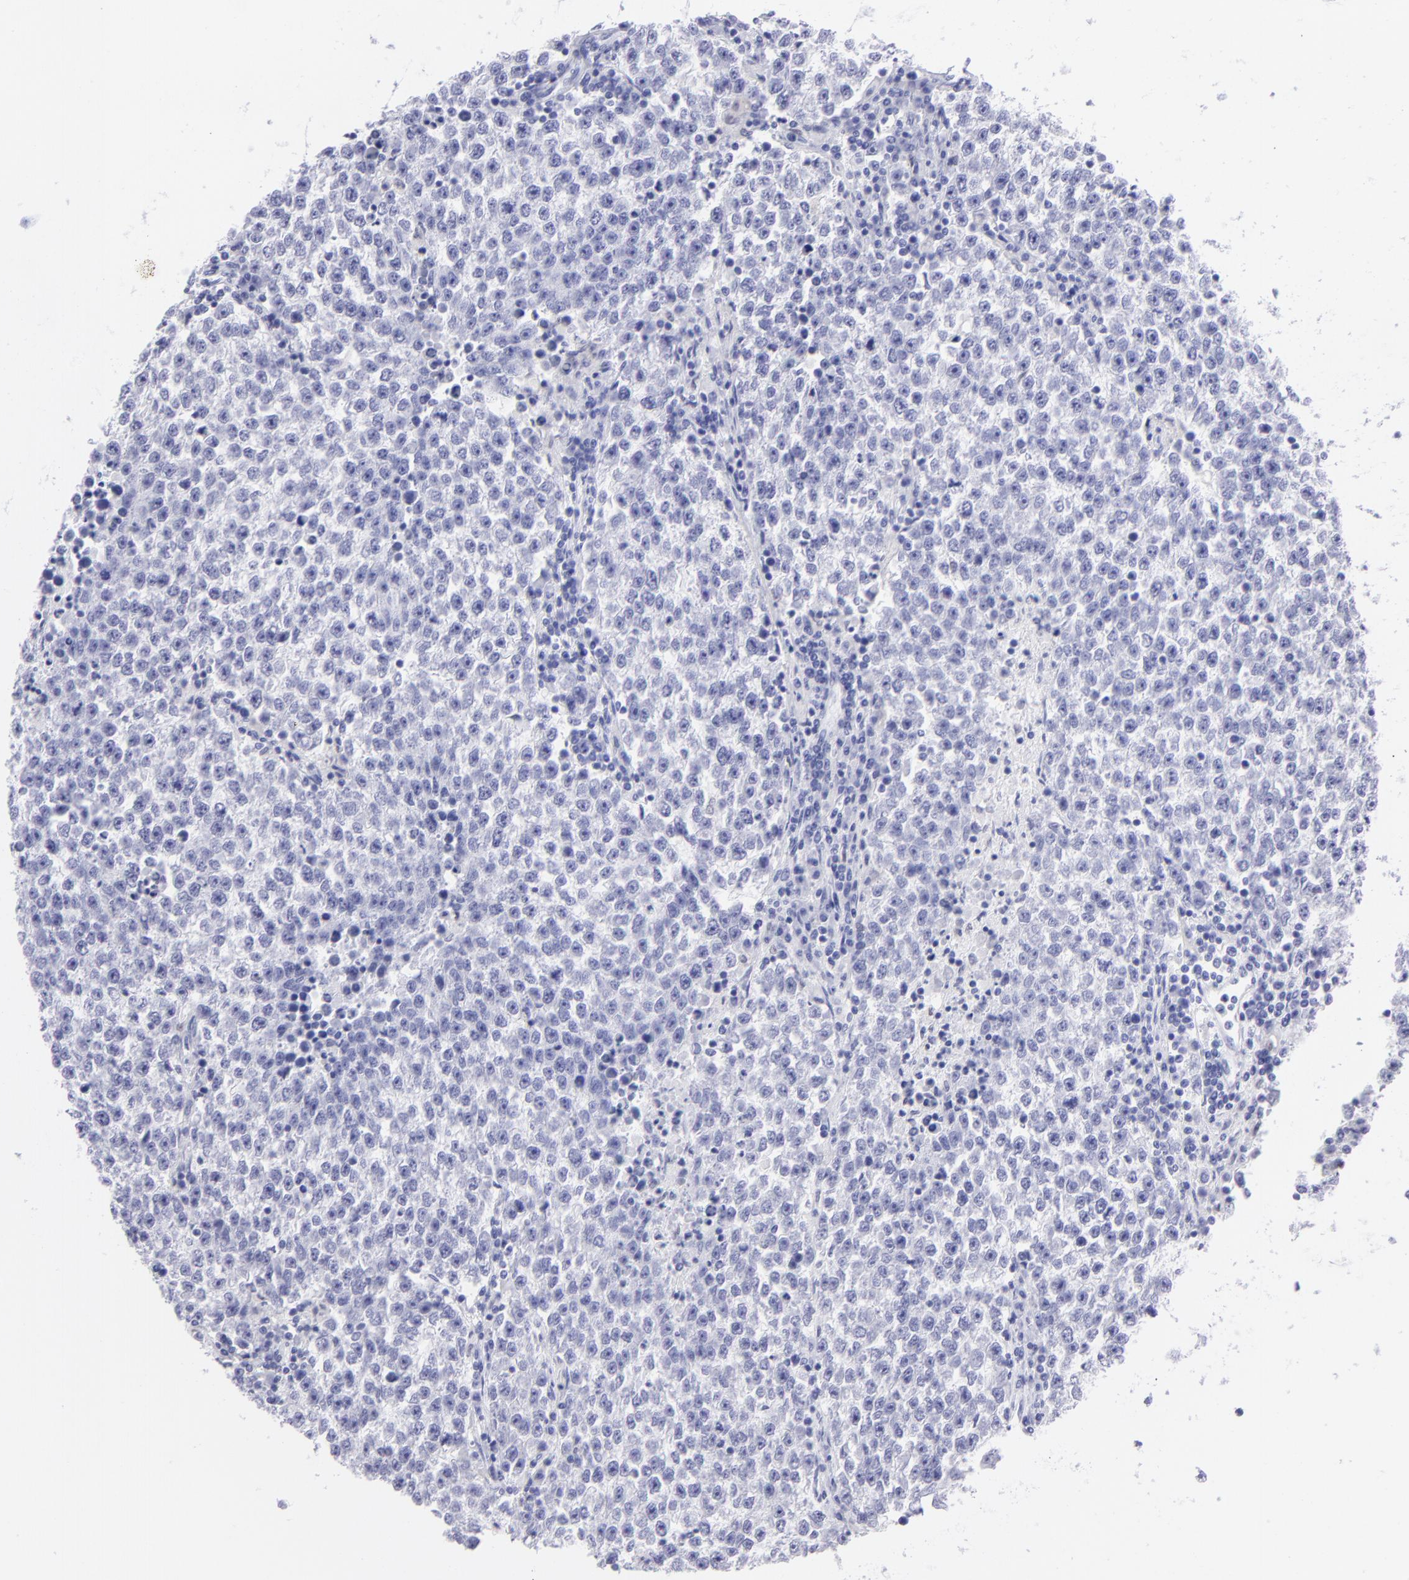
{"staining": {"intensity": "negative", "quantity": "none", "location": "none"}, "tissue": "testis cancer", "cell_type": "Tumor cells", "image_type": "cancer", "snomed": [{"axis": "morphology", "description": "Seminoma, NOS"}, {"axis": "topography", "description": "Testis"}], "caption": "DAB immunohistochemical staining of human testis cancer (seminoma) exhibits no significant staining in tumor cells.", "gene": "MITF", "patient": {"sex": "male", "age": 36}}